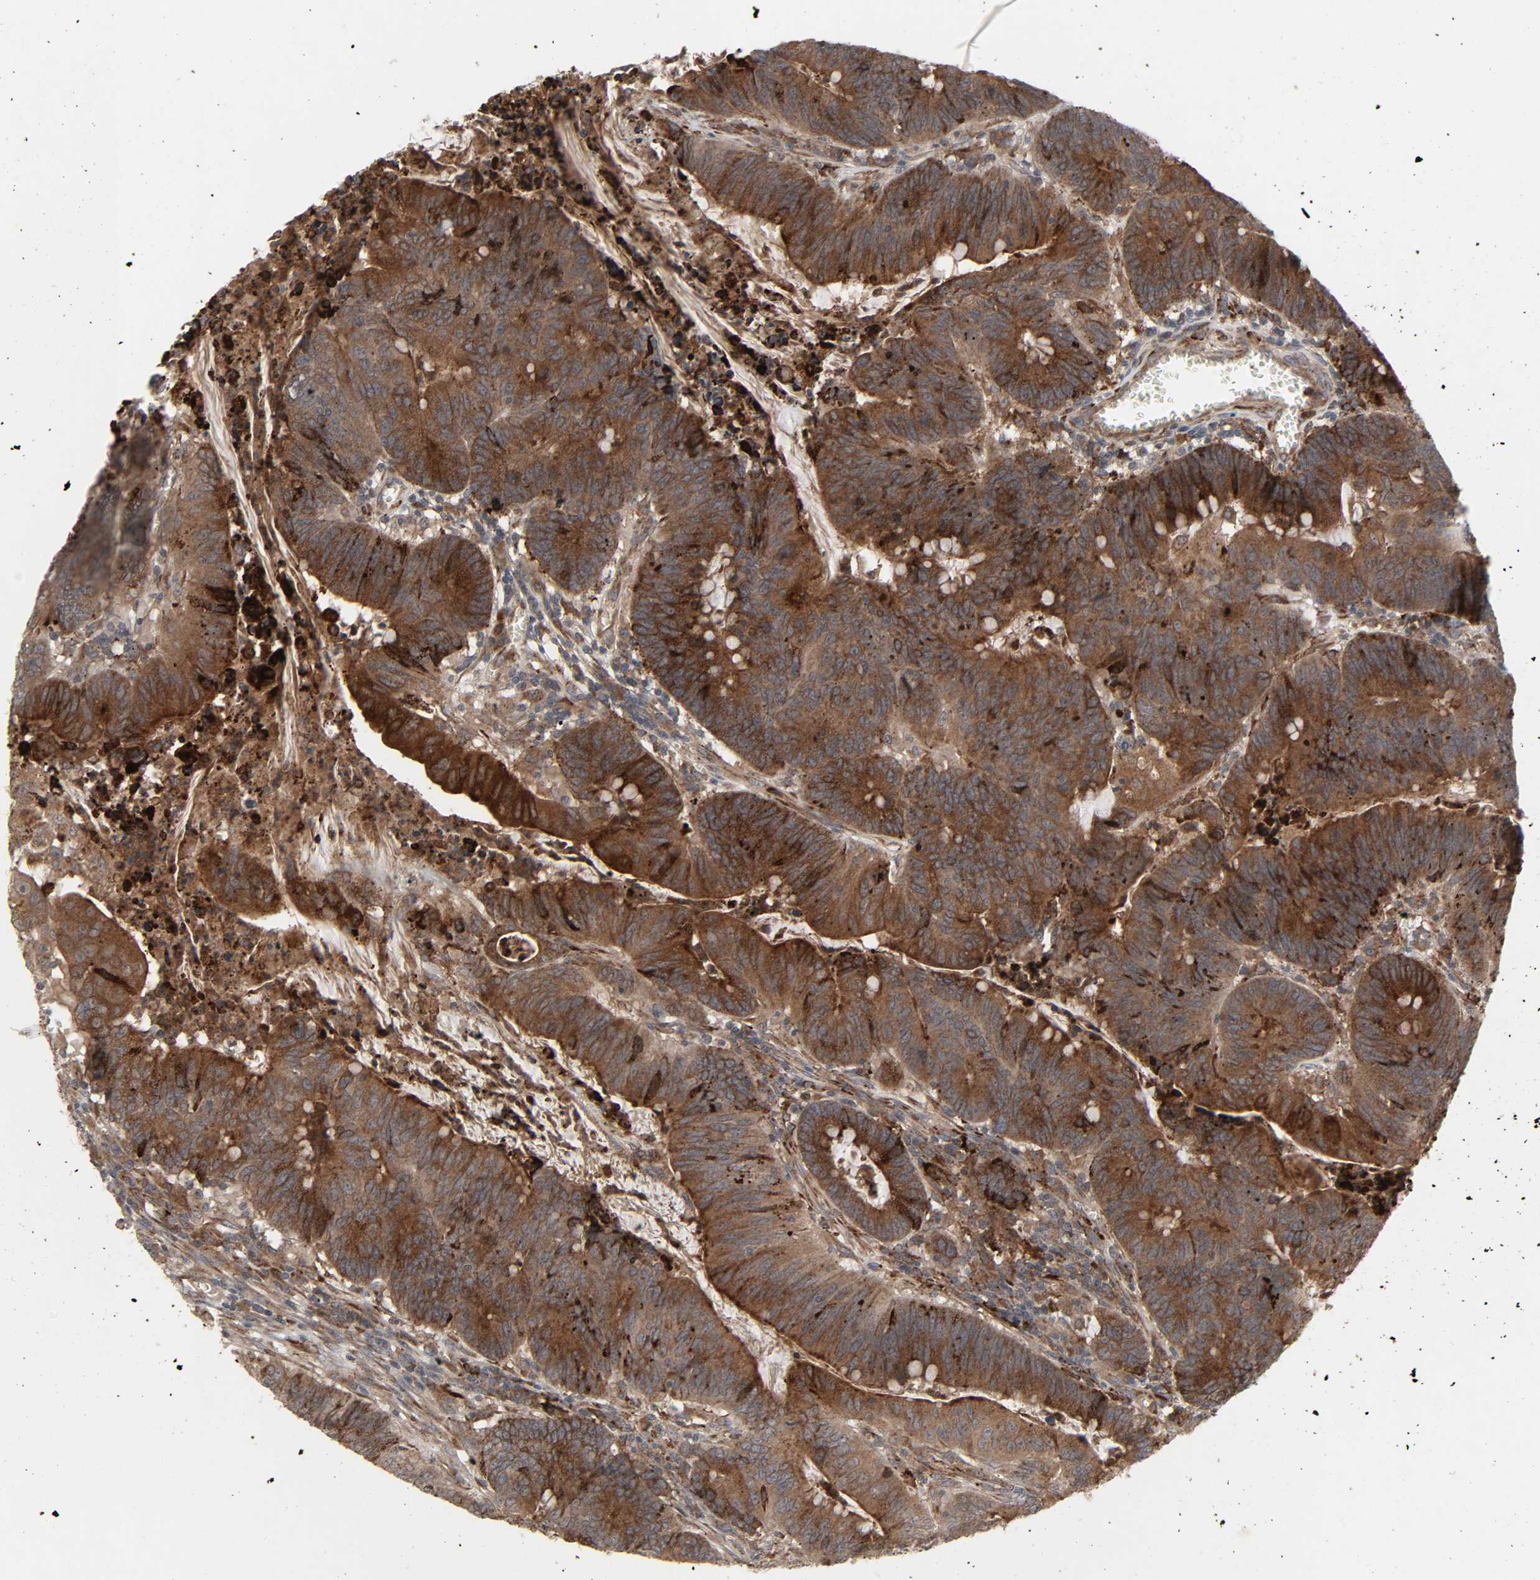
{"staining": {"intensity": "strong", "quantity": ">75%", "location": "cytoplasmic/membranous"}, "tissue": "colorectal cancer", "cell_type": "Tumor cells", "image_type": "cancer", "snomed": [{"axis": "morphology", "description": "Adenocarcinoma, NOS"}, {"axis": "topography", "description": "Colon"}], "caption": "Protein expression analysis of human colorectal cancer reveals strong cytoplasmic/membranous expression in approximately >75% of tumor cells.", "gene": "ADCY4", "patient": {"sex": "male", "age": 45}}